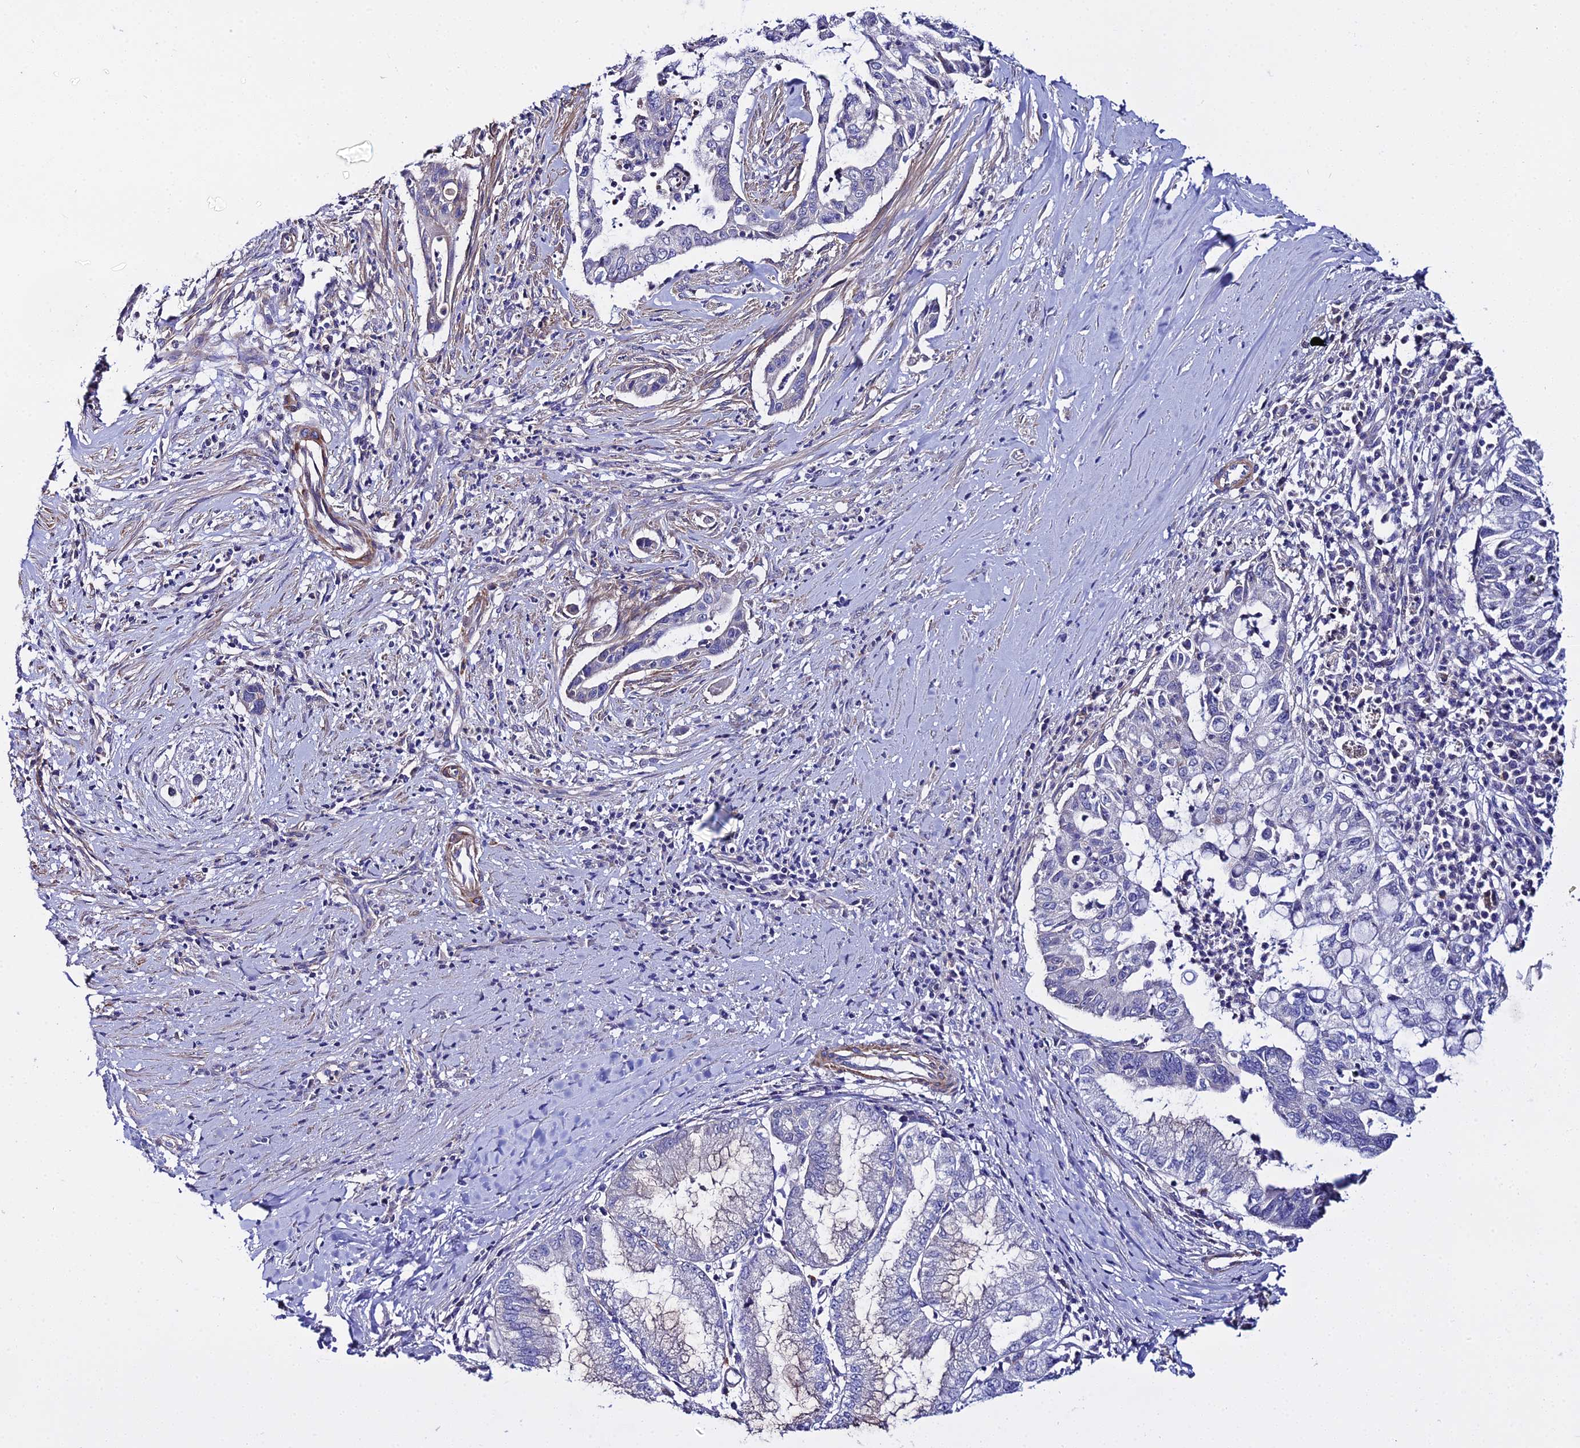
{"staining": {"intensity": "negative", "quantity": "none", "location": "none"}, "tissue": "pancreatic cancer", "cell_type": "Tumor cells", "image_type": "cancer", "snomed": [{"axis": "morphology", "description": "Adenocarcinoma, NOS"}, {"axis": "topography", "description": "Pancreas"}], "caption": "Immunohistochemistry photomicrograph of human pancreatic cancer (adenocarcinoma) stained for a protein (brown), which displays no expression in tumor cells. Brightfield microscopy of IHC stained with DAB (brown) and hematoxylin (blue), captured at high magnification.", "gene": "ACOT2", "patient": {"sex": "male", "age": 73}}